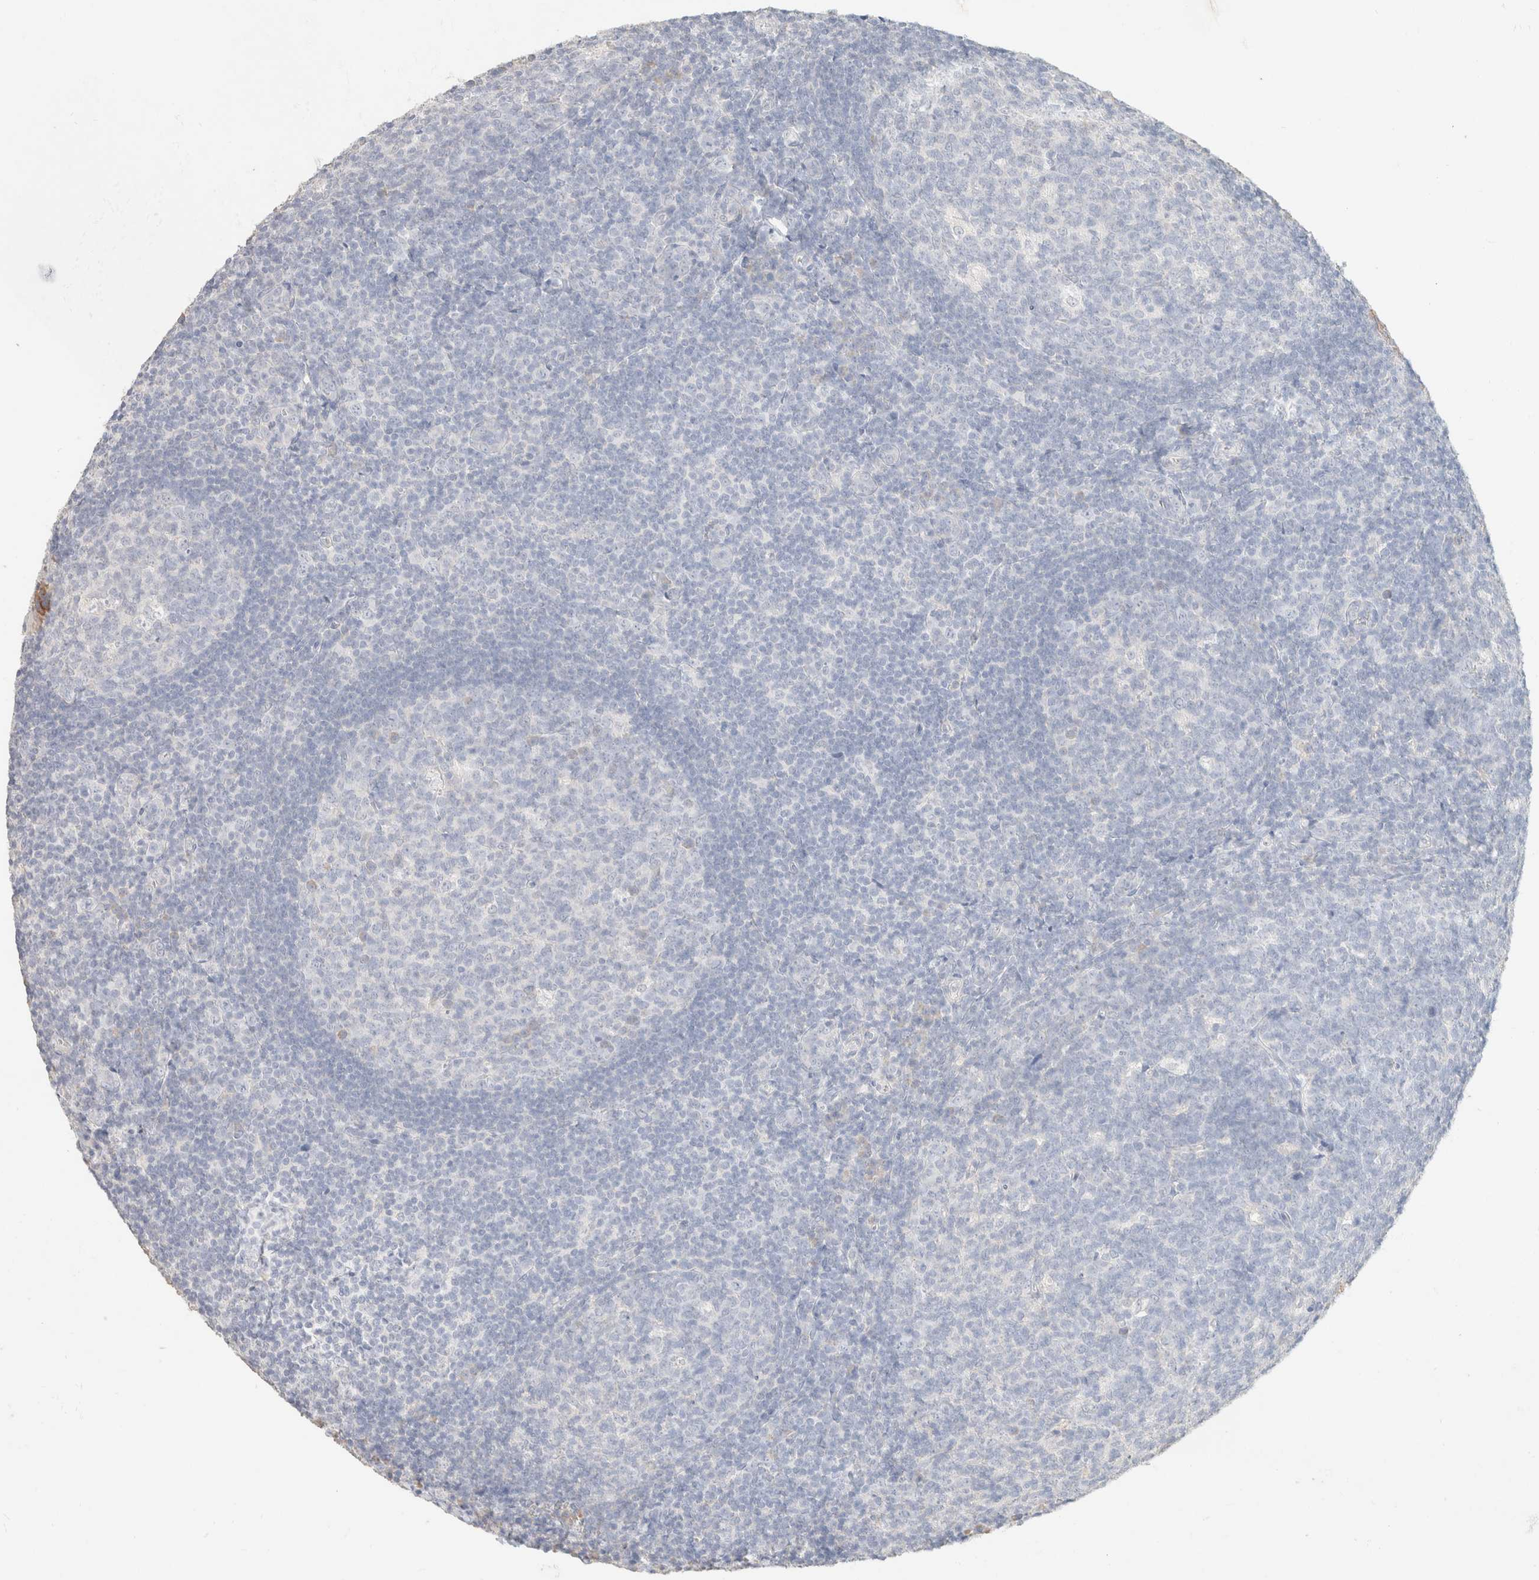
{"staining": {"intensity": "negative", "quantity": "none", "location": "none"}, "tissue": "tonsil", "cell_type": "Germinal center cells", "image_type": "normal", "snomed": [{"axis": "morphology", "description": "Normal tissue, NOS"}, {"axis": "topography", "description": "Tonsil"}], "caption": "DAB (3,3'-diaminobenzidine) immunohistochemical staining of normal tonsil shows no significant positivity in germinal center cells. (Immunohistochemistry (ihc), brightfield microscopy, high magnification).", "gene": "CA12", "patient": {"sex": "male", "age": 37}}